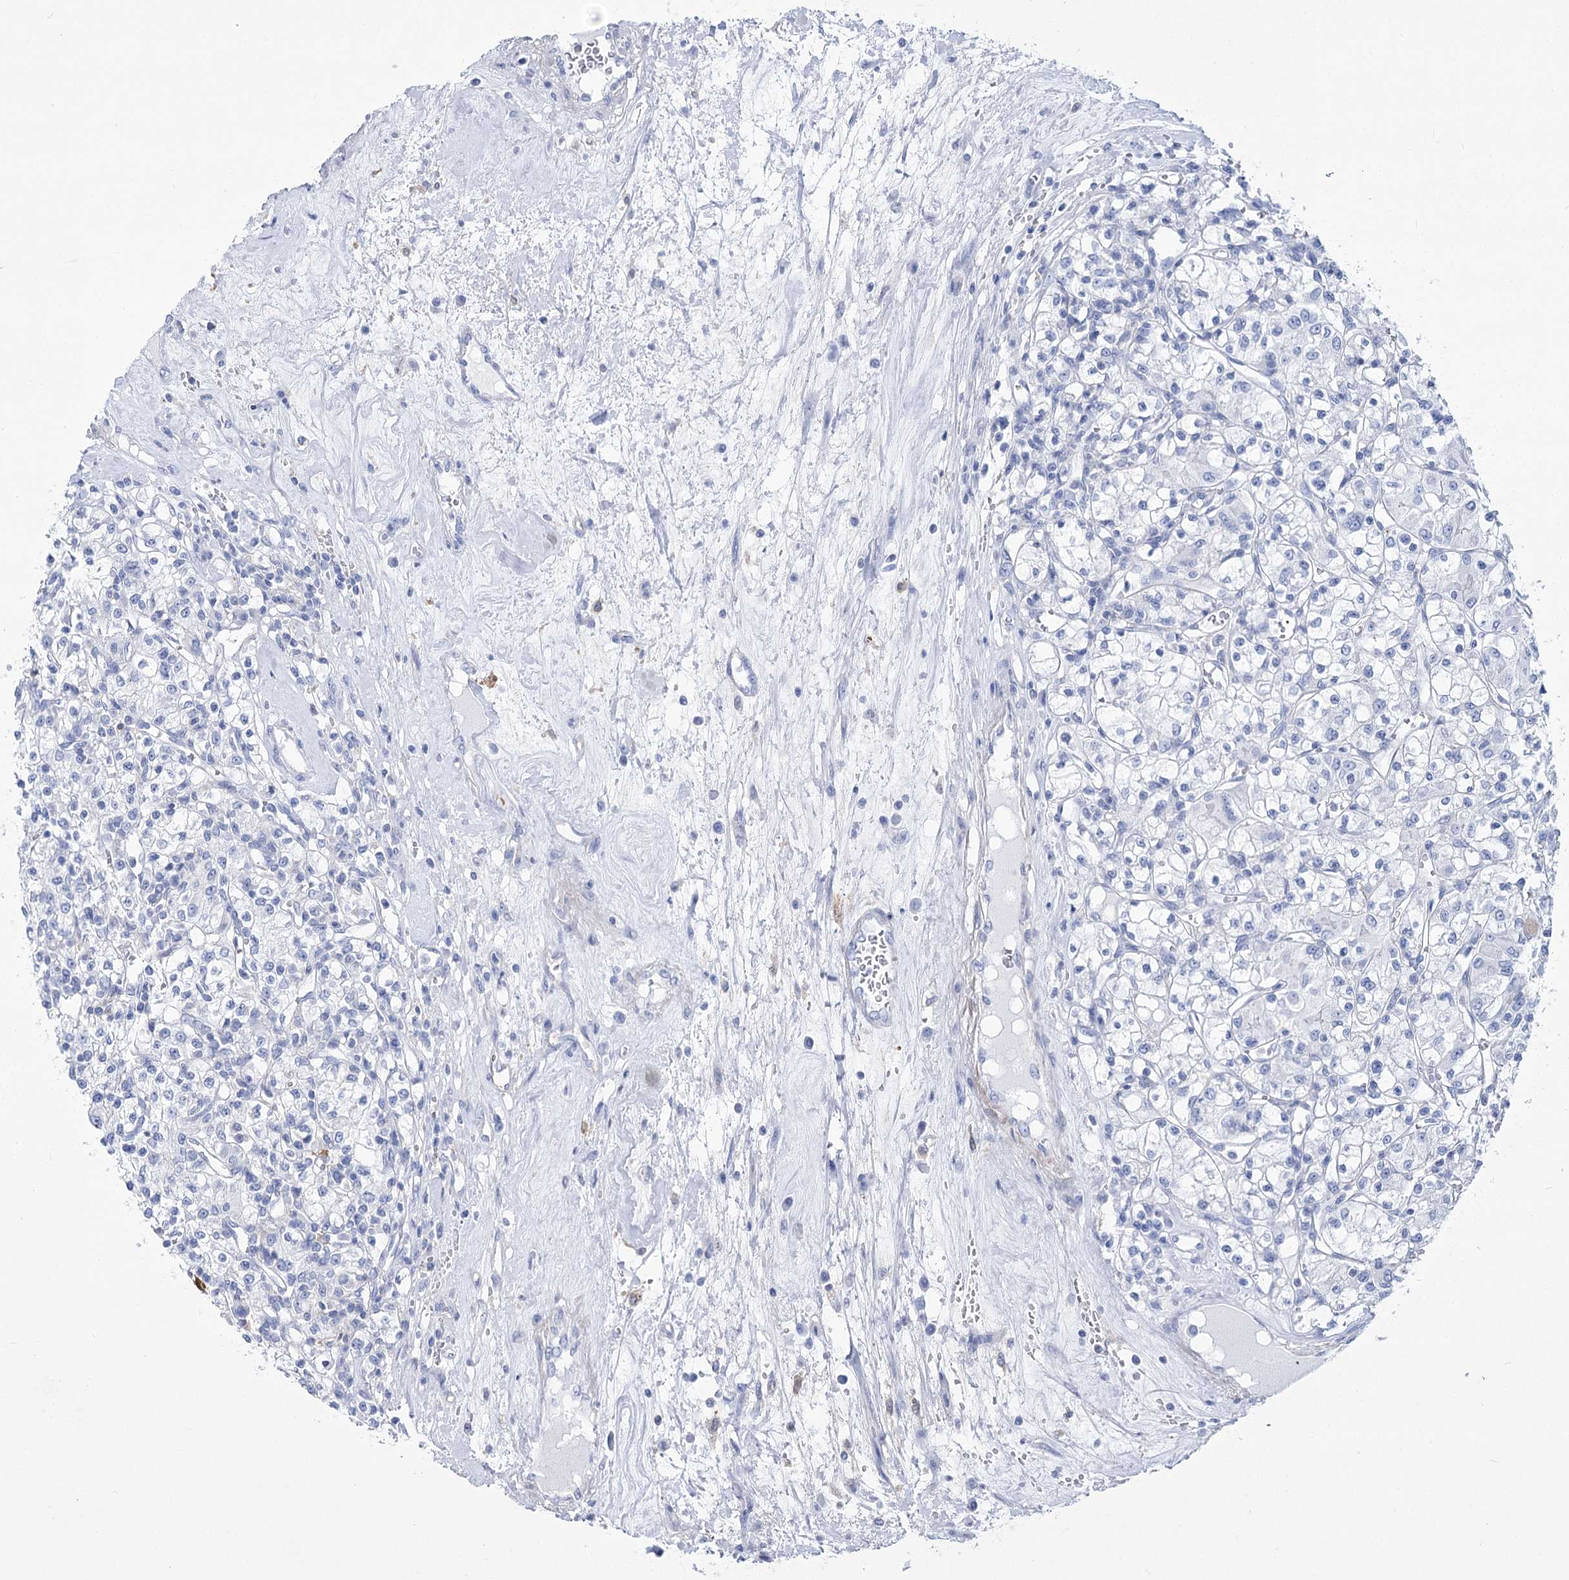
{"staining": {"intensity": "negative", "quantity": "none", "location": "none"}, "tissue": "renal cancer", "cell_type": "Tumor cells", "image_type": "cancer", "snomed": [{"axis": "morphology", "description": "Adenocarcinoma, NOS"}, {"axis": "topography", "description": "Kidney"}], "caption": "Tumor cells show no significant staining in renal cancer (adenocarcinoma). (DAB IHC, high magnification).", "gene": "PCDHA1", "patient": {"sex": "female", "age": 59}}